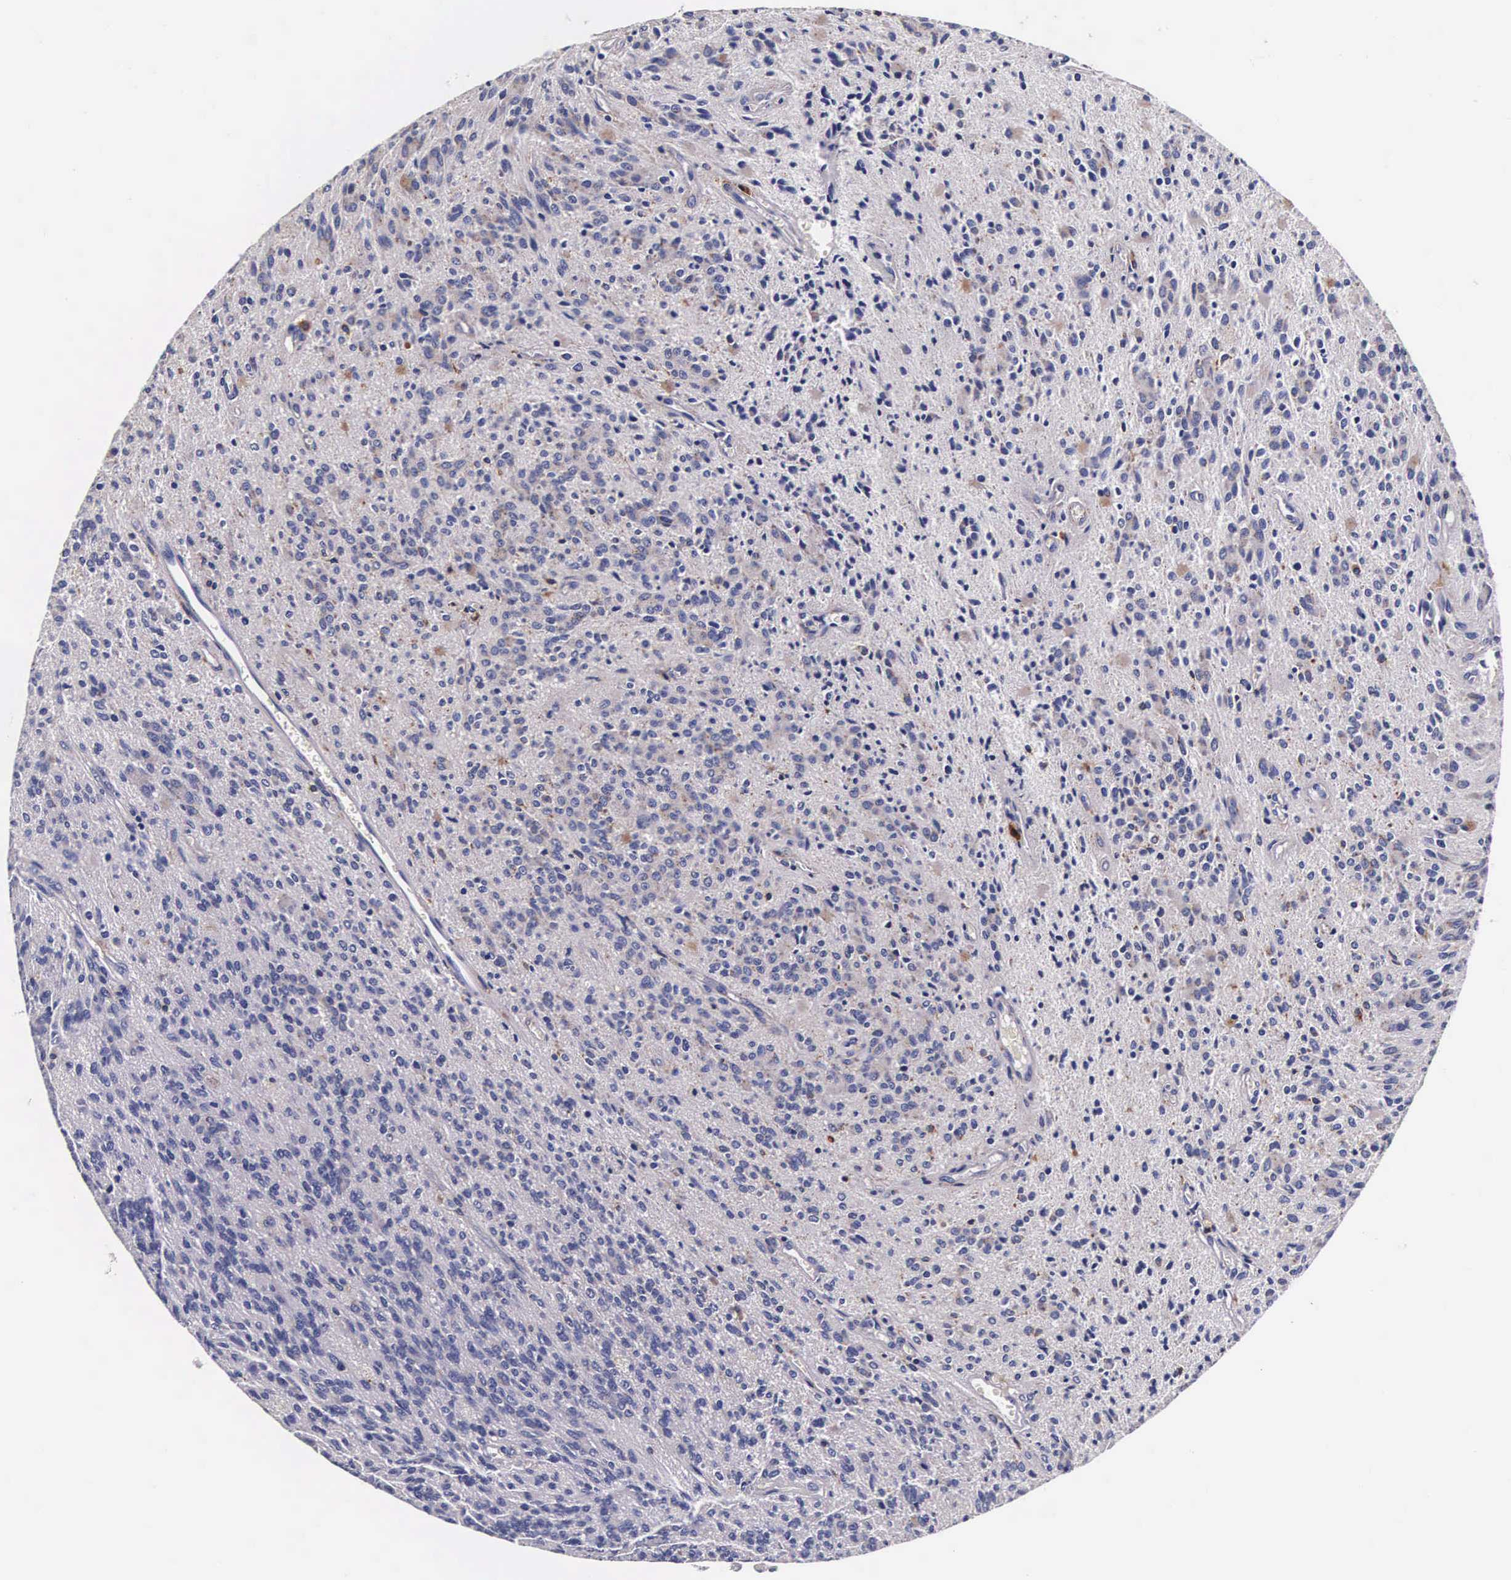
{"staining": {"intensity": "weak", "quantity": "<25%", "location": "cytoplasmic/membranous"}, "tissue": "glioma", "cell_type": "Tumor cells", "image_type": "cancer", "snomed": [{"axis": "morphology", "description": "Glioma, malignant, Low grade"}, {"axis": "topography", "description": "Brain"}], "caption": "High power microscopy histopathology image of an IHC image of malignant glioma (low-grade), revealing no significant expression in tumor cells. The staining was performed using DAB to visualize the protein expression in brown, while the nuclei were stained in blue with hematoxylin (Magnification: 20x).", "gene": "CTSB", "patient": {"sex": "female", "age": 15}}